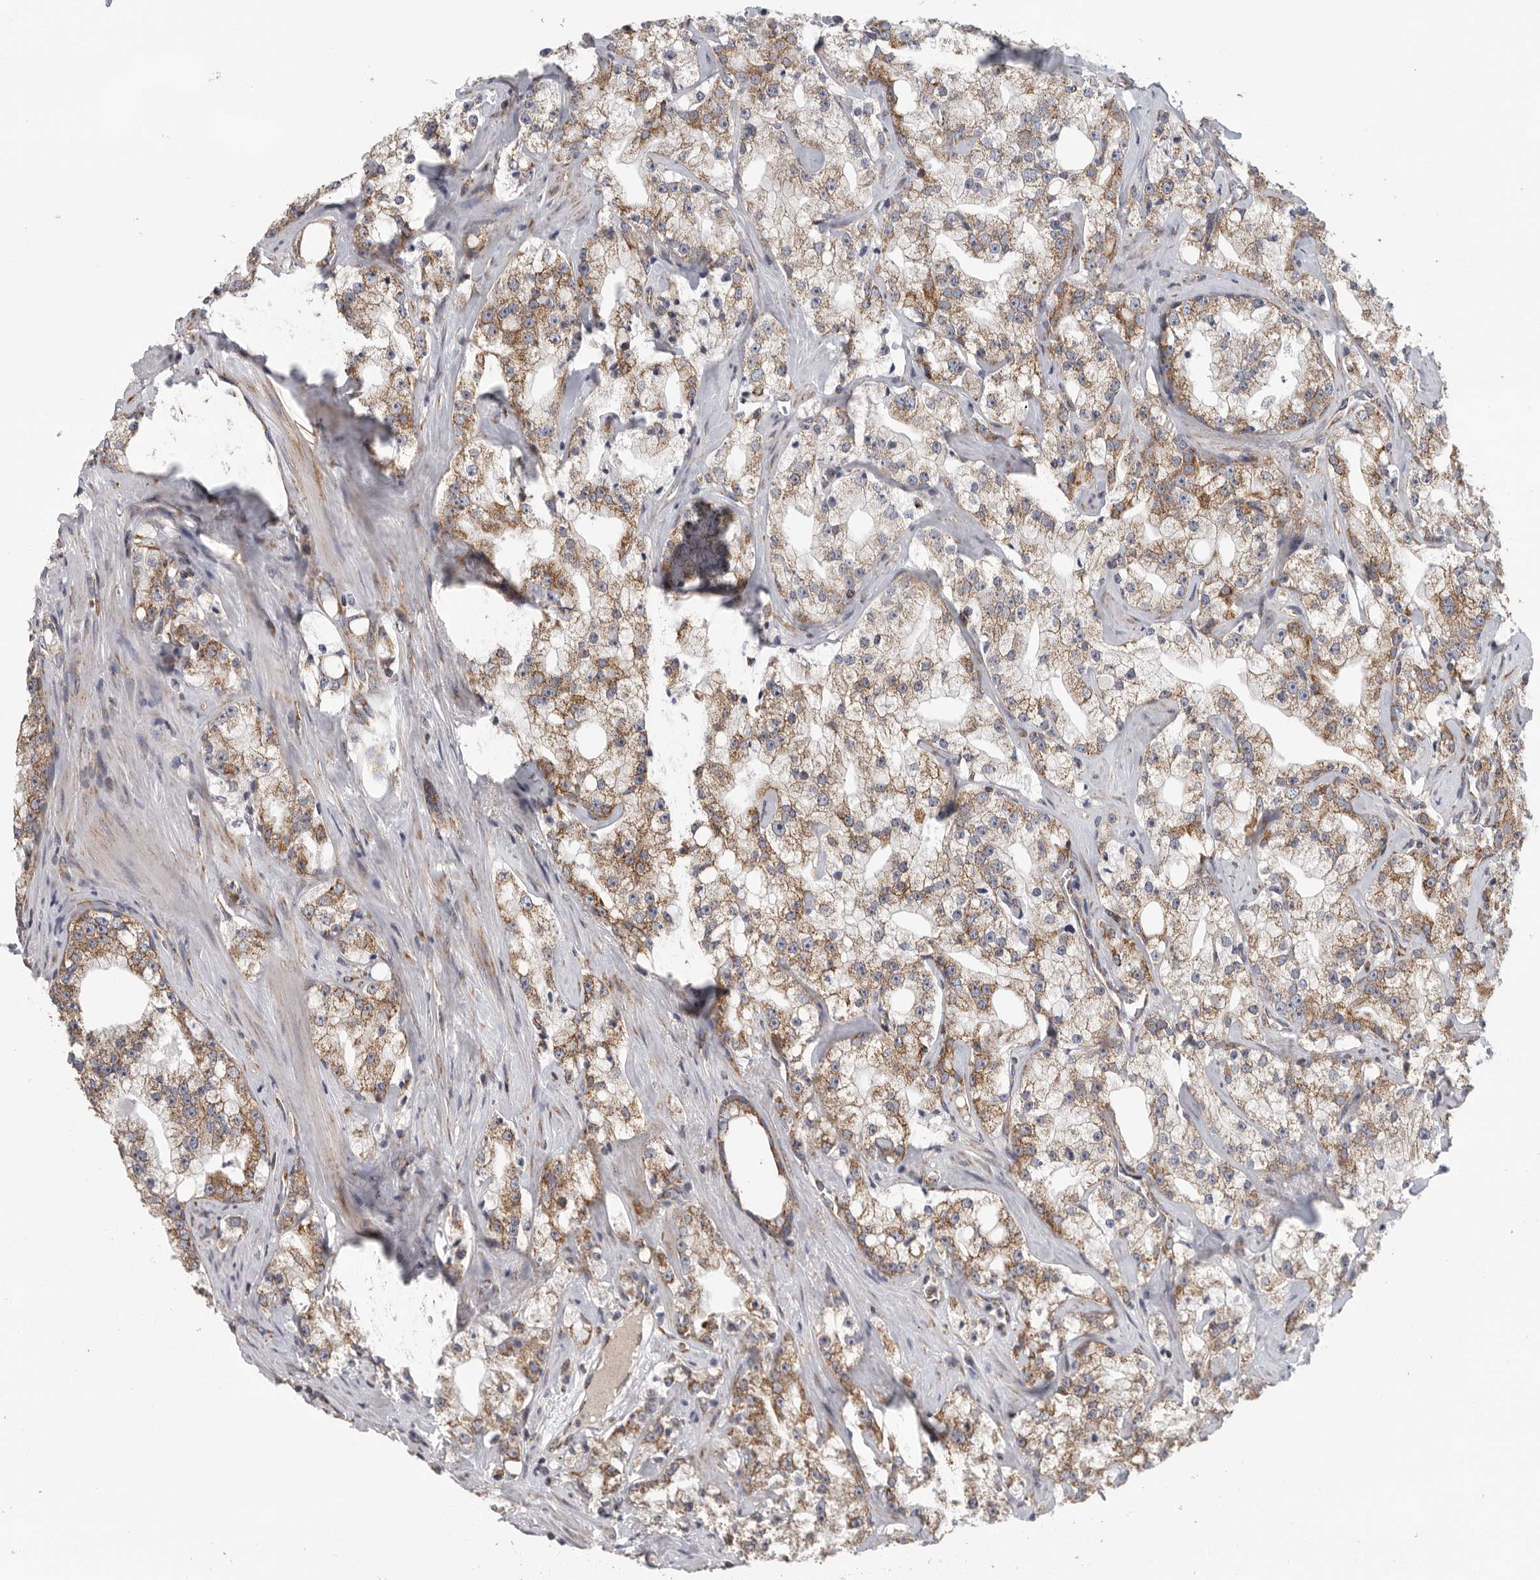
{"staining": {"intensity": "moderate", "quantity": ">75%", "location": "cytoplasmic/membranous"}, "tissue": "prostate cancer", "cell_type": "Tumor cells", "image_type": "cancer", "snomed": [{"axis": "morphology", "description": "Adenocarcinoma, High grade"}, {"axis": "topography", "description": "Prostate"}], "caption": "Human prostate cancer (adenocarcinoma (high-grade)) stained for a protein (brown) reveals moderate cytoplasmic/membranous positive positivity in approximately >75% of tumor cells.", "gene": "FKBP8", "patient": {"sex": "male", "age": 64}}